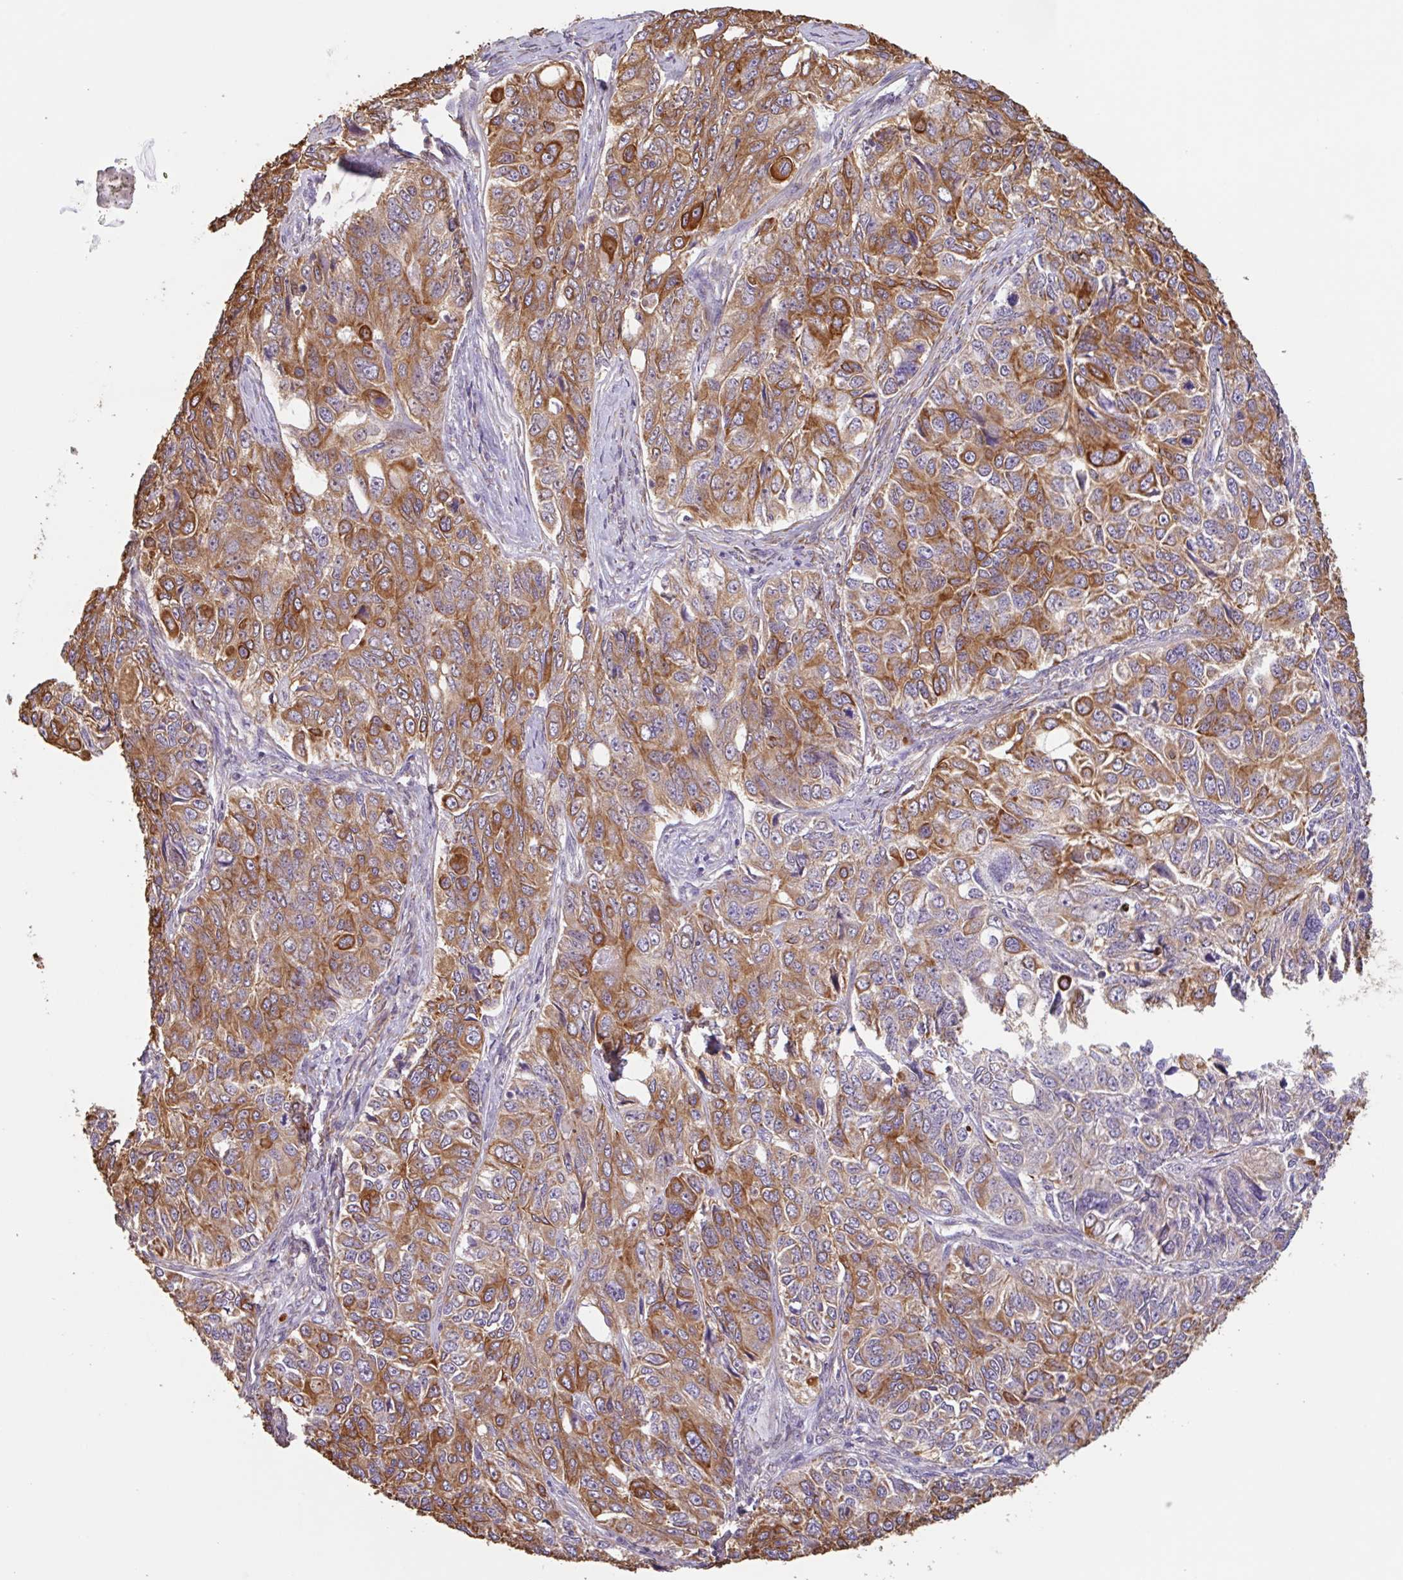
{"staining": {"intensity": "moderate", "quantity": ">75%", "location": "cytoplasmic/membranous"}, "tissue": "ovarian cancer", "cell_type": "Tumor cells", "image_type": "cancer", "snomed": [{"axis": "morphology", "description": "Carcinoma, endometroid"}, {"axis": "topography", "description": "Ovary"}], "caption": "The photomicrograph reveals staining of ovarian cancer, revealing moderate cytoplasmic/membranous protein expression (brown color) within tumor cells.", "gene": "ZNF790", "patient": {"sex": "female", "age": 51}}